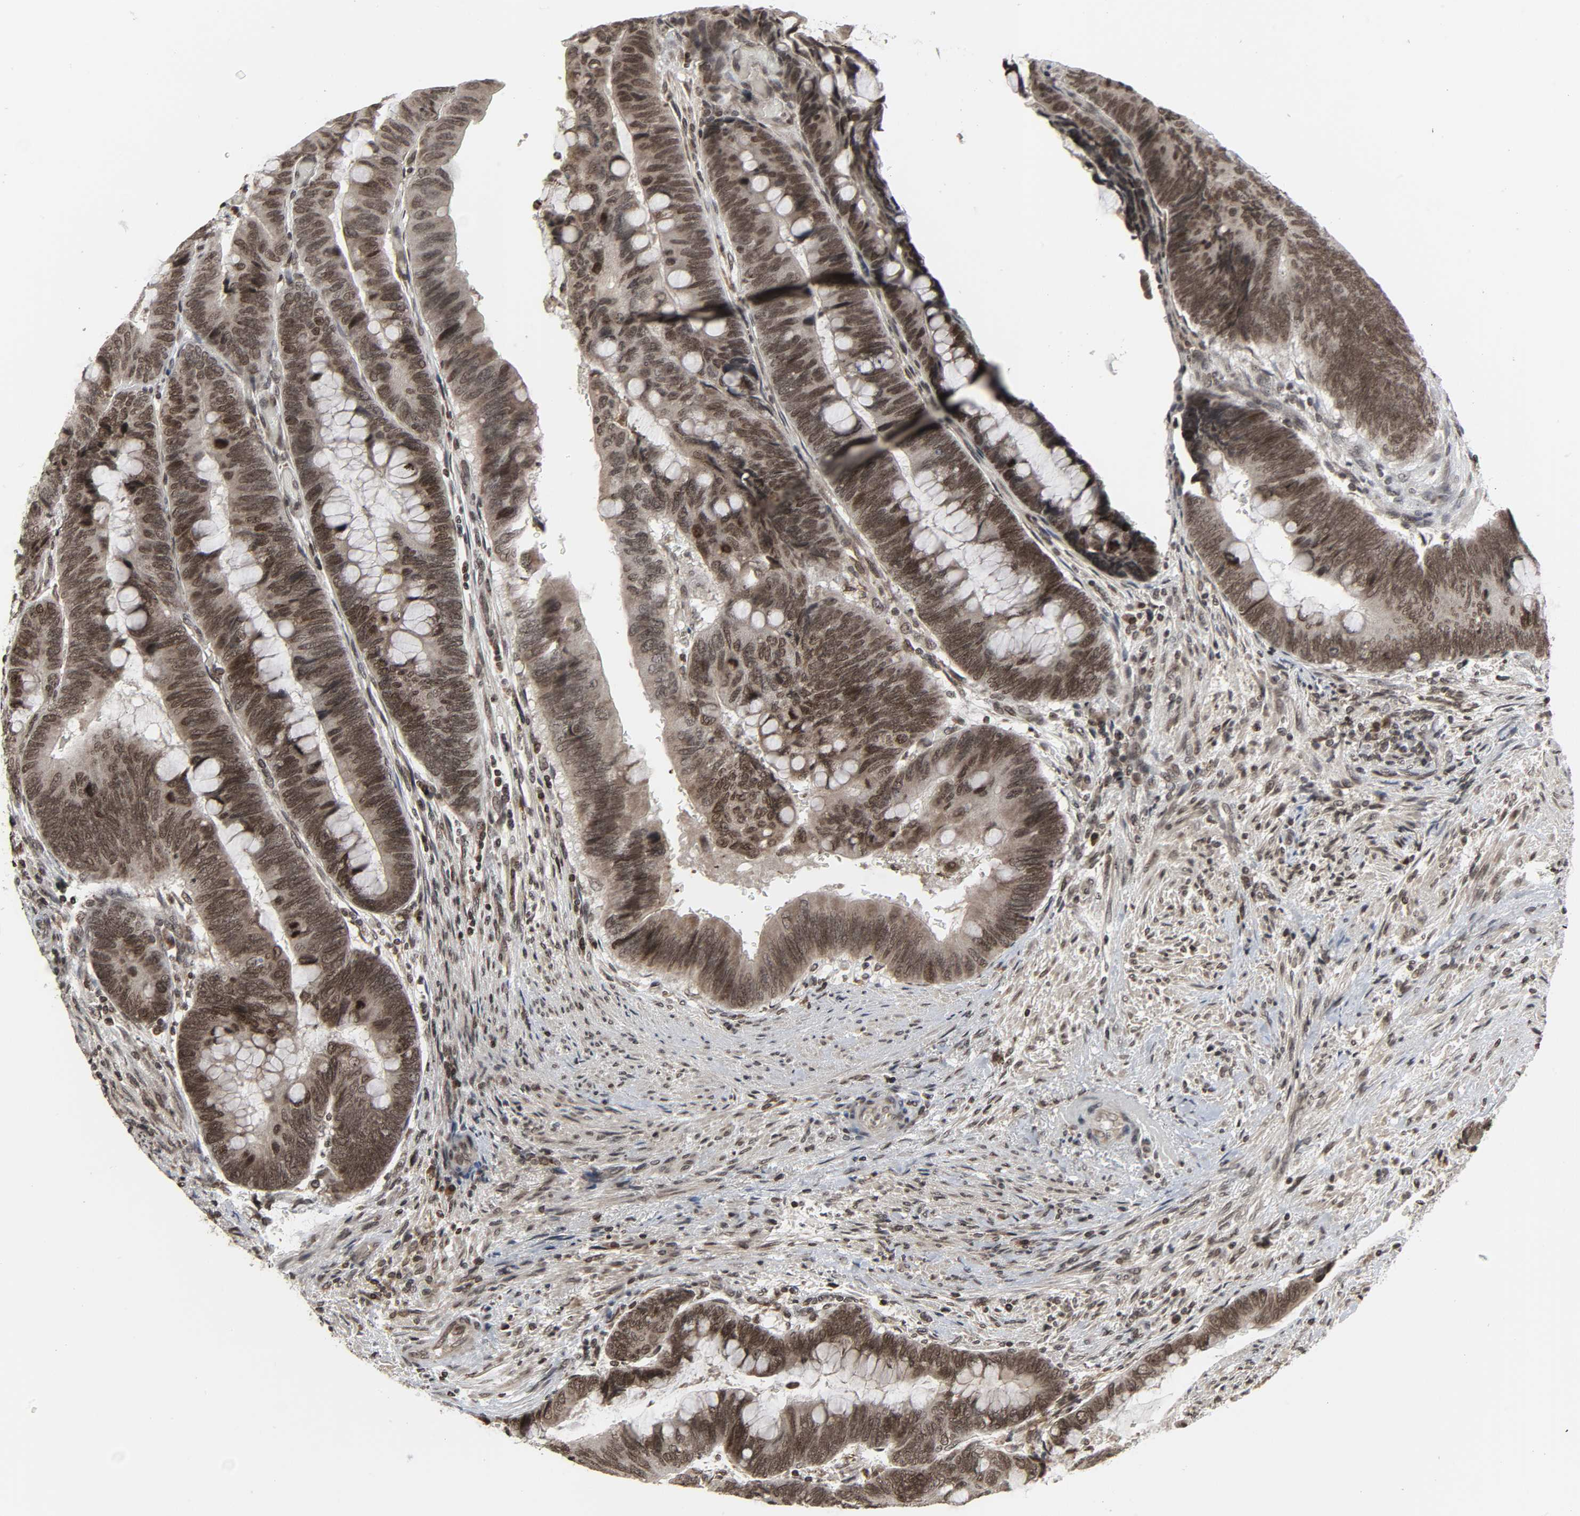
{"staining": {"intensity": "moderate", "quantity": ">75%", "location": "nuclear"}, "tissue": "colorectal cancer", "cell_type": "Tumor cells", "image_type": "cancer", "snomed": [{"axis": "morphology", "description": "Normal tissue, NOS"}, {"axis": "morphology", "description": "Adenocarcinoma, NOS"}, {"axis": "topography", "description": "Rectum"}], "caption": "Colorectal cancer tissue shows moderate nuclear expression in about >75% of tumor cells The staining was performed using DAB to visualize the protein expression in brown, while the nuclei were stained in blue with hematoxylin (Magnification: 20x).", "gene": "XRCC1", "patient": {"sex": "male", "age": 92}}